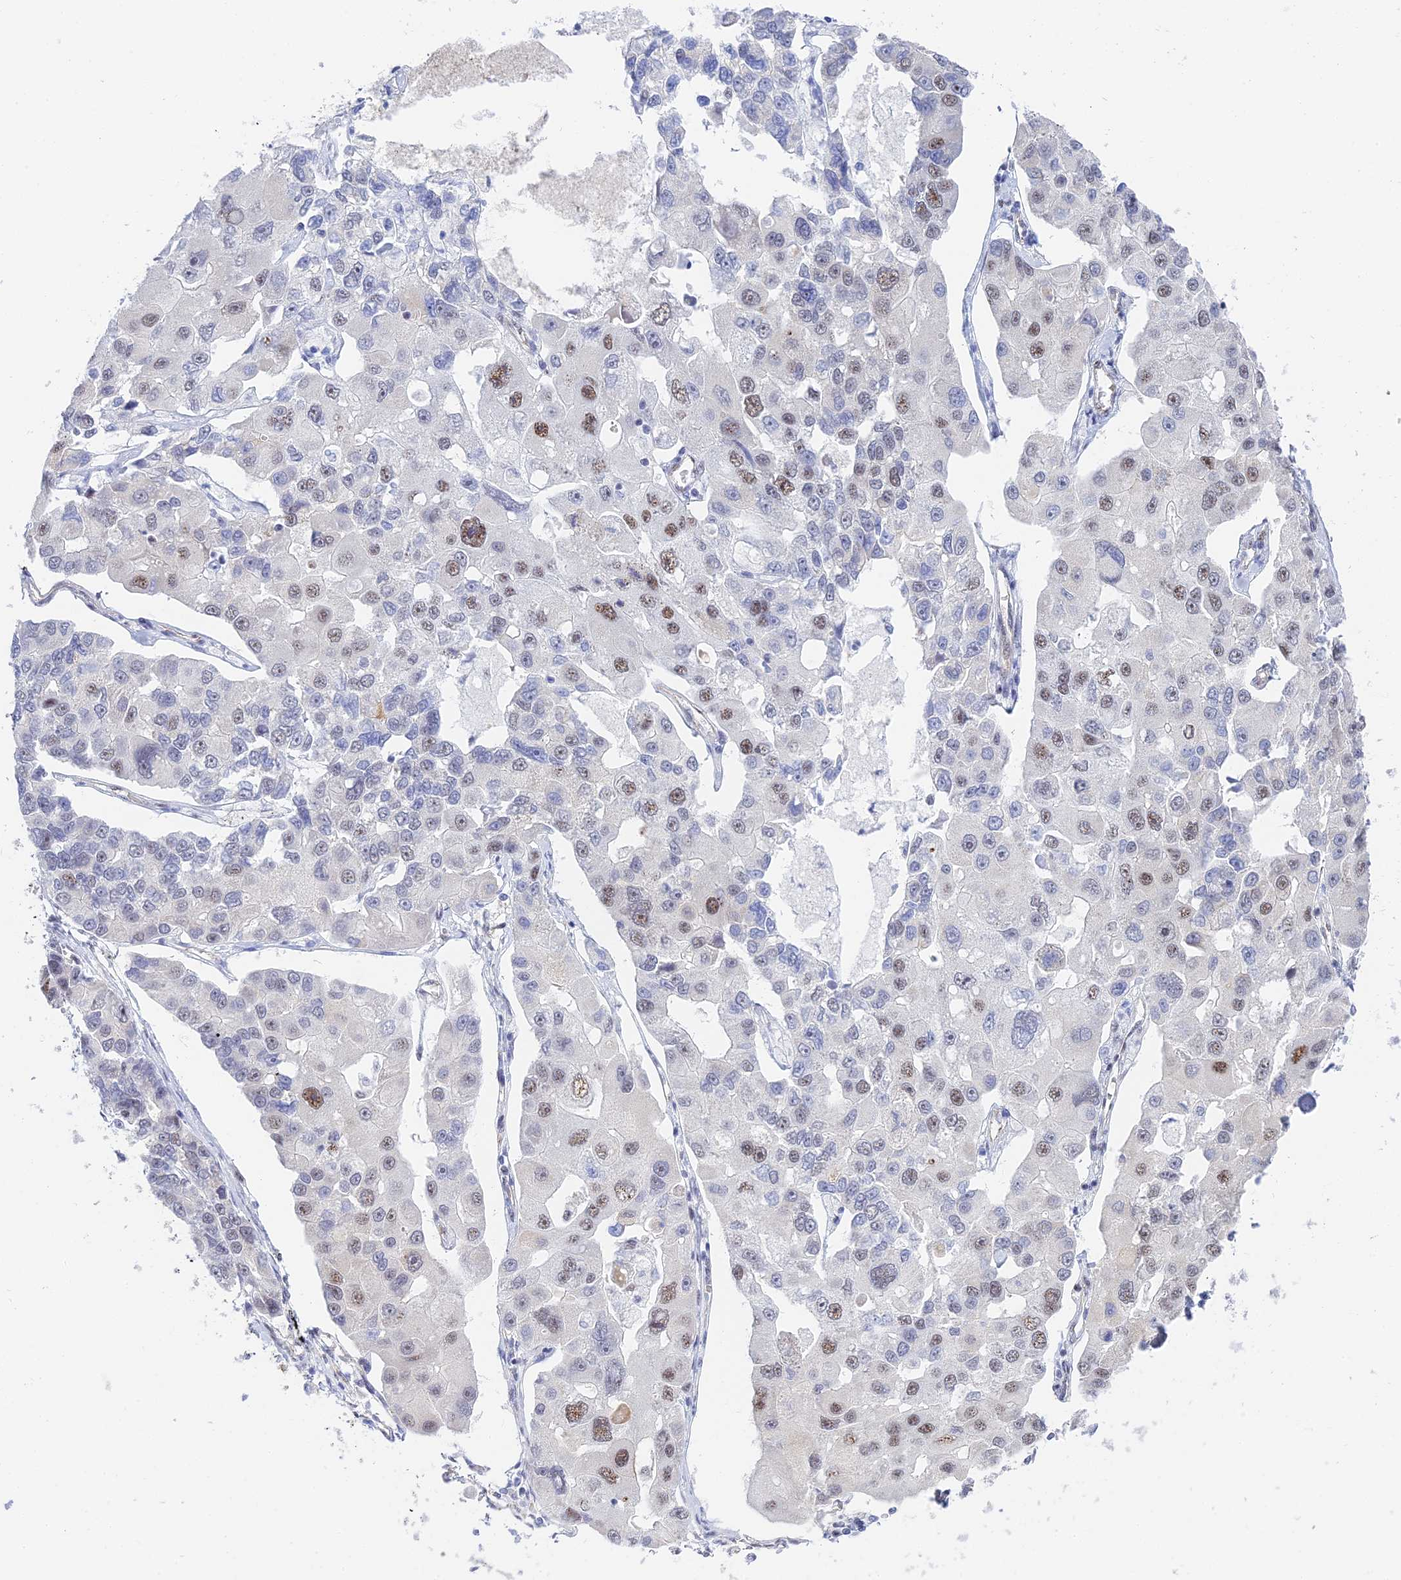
{"staining": {"intensity": "moderate", "quantity": "25%-75%", "location": "nuclear"}, "tissue": "lung cancer", "cell_type": "Tumor cells", "image_type": "cancer", "snomed": [{"axis": "morphology", "description": "Adenocarcinoma, NOS"}, {"axis": "topography", "description": "Lung"}], "caption": "The photomicrograph demonstrates staining of lung adenocarcinoma, revealing moderate nuclear protein positivity (brown color) within tumor cells. The staining was performed using DAB (3,3'-diaminobenzidine) to visualize the protein expression in brown, while the nuclei were stained in blue with hematoxylin (Magnification: 20x).", "gene": "CFAP92", "patient": {"sex": "female", "age": 54}}